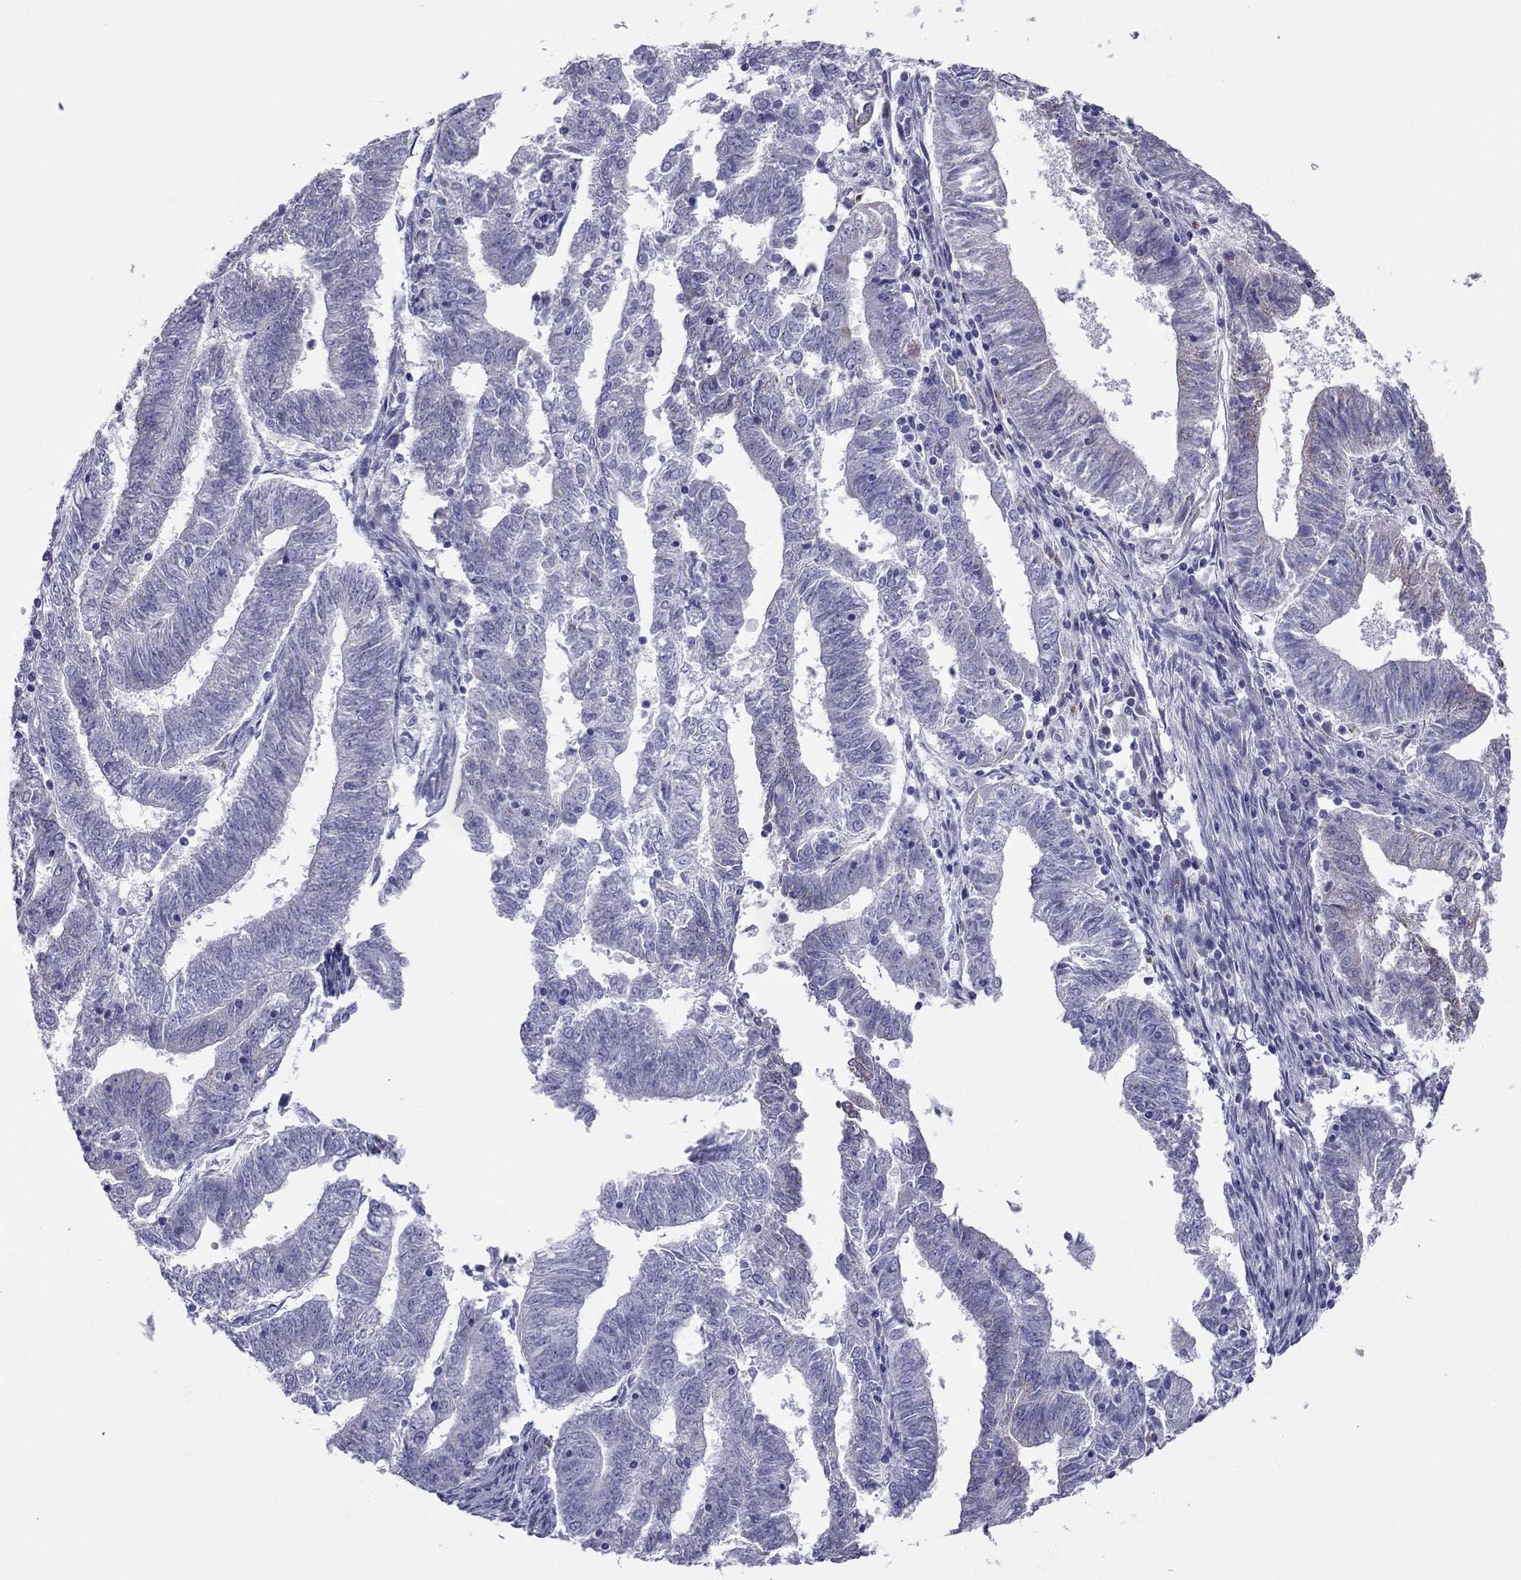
{"staining": {"intensity": "weak", "quantity": "<25%", "location": "cytoplasmic/membranous"}, "tissue": "endometrial cancer", "cell_type": "Tumor cells", "image_type": "cancer", "snomed": [{"axis": "morphology", "description": "Adenocarcinoma, NOS"}, {"axis": "topography", "description": "Endometrium"}], "caption": "The micrograph reveals no significant expression in tumor cells of endometrial adenocarcinoma. Brightfield microscopy of IHC stained with DAB (brown) and hematoxylin (blue), captured at high magnification.", "gene": "MAEL", "patient": {"sex": "female", "age": 82}}